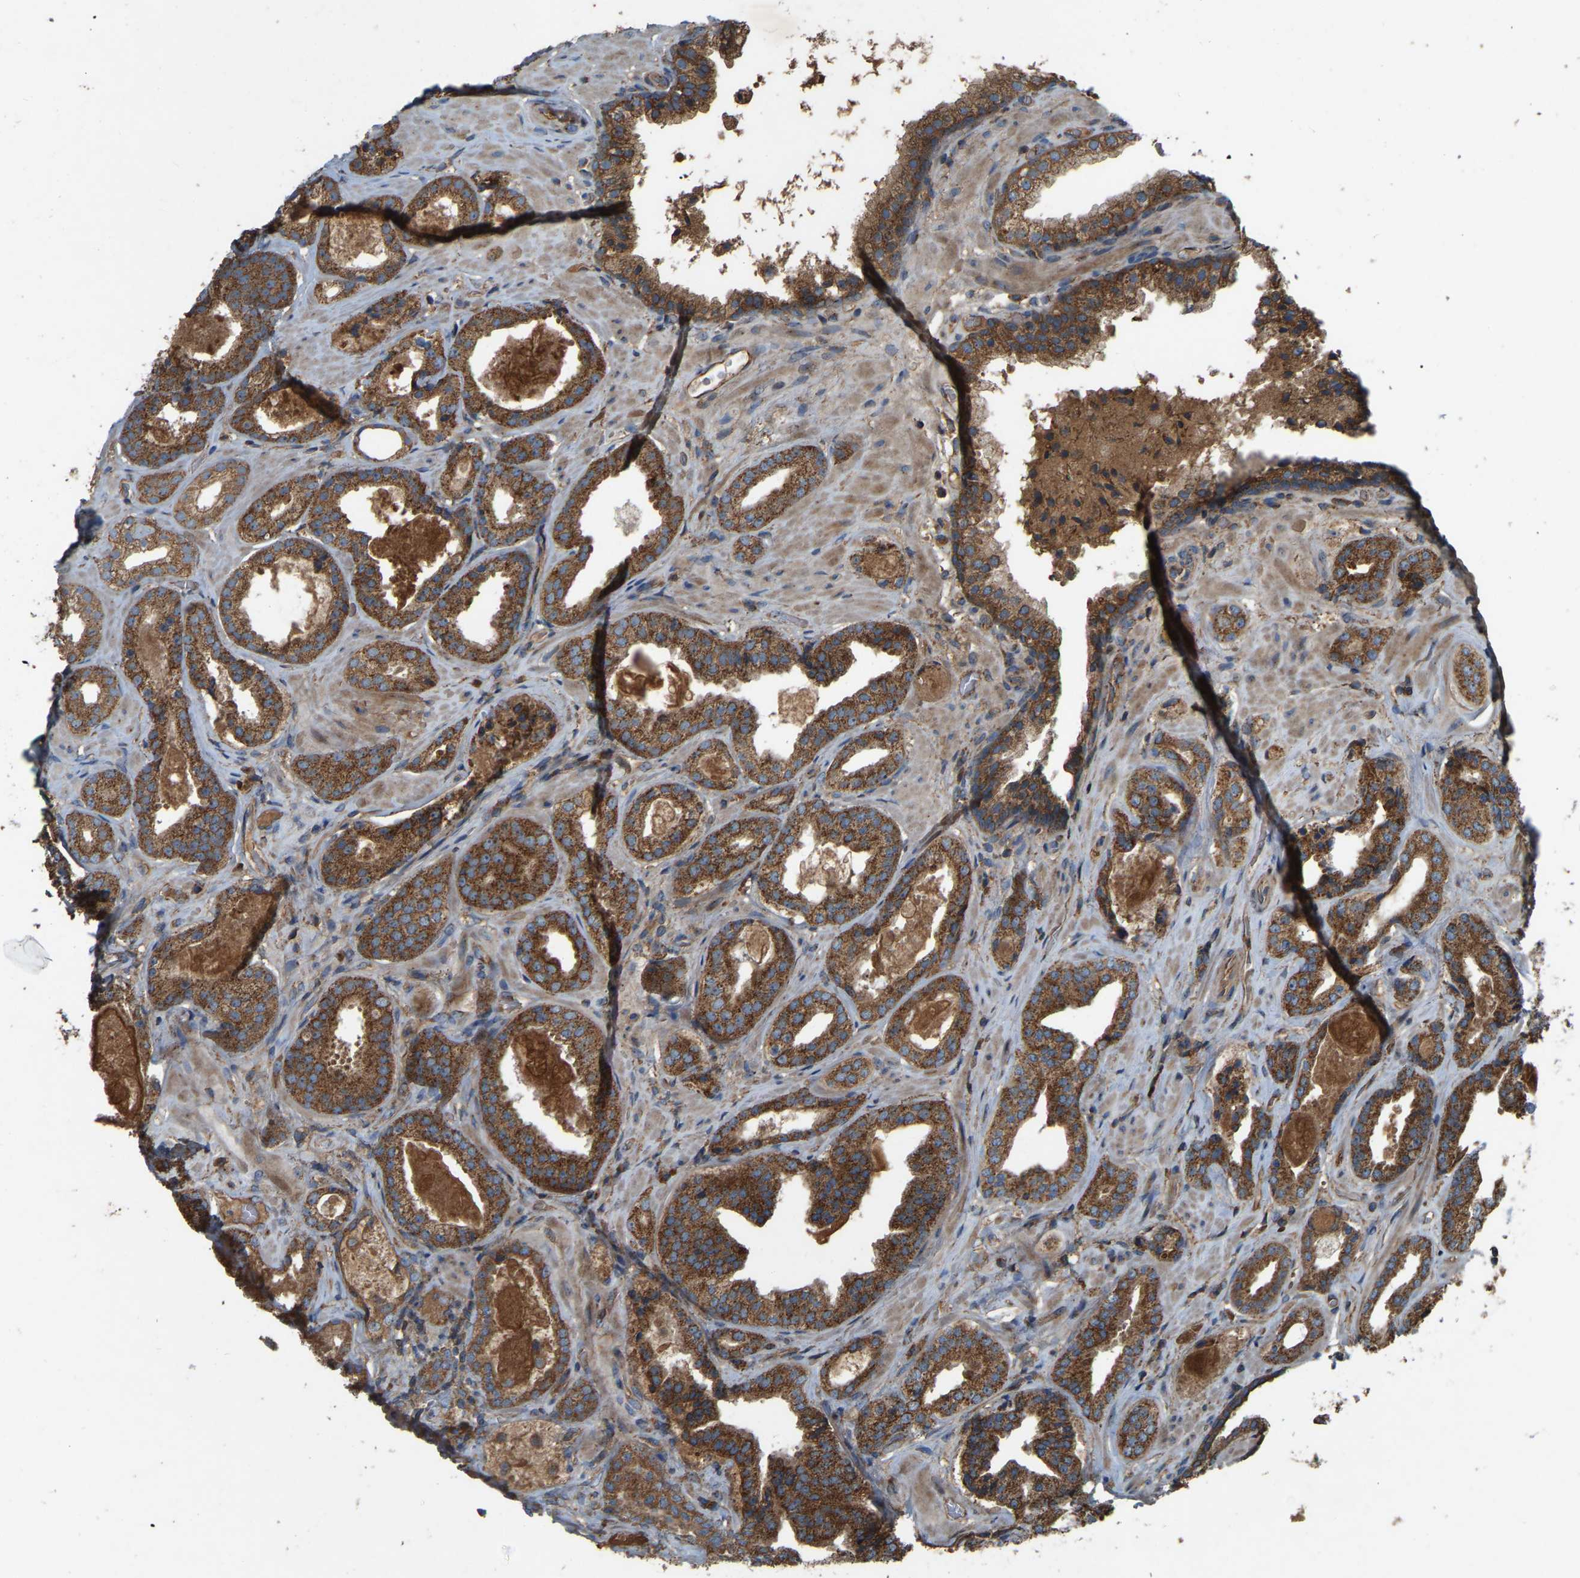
{"staining": {"intensity": "strong", "quantity": ">75%", "location": "cytoplasmic/membranous"}, "tissue": "prostate cancer", "cell_type": "Tumor cells", "image_type": "cancer", "snomed": [{"axis": "morphology", "description": "Adenocarcinoma, Low grade"}, {"axis": "topography", "description": "Prostate"}], "caption": "Strong cytoplasmic/membranous expression is present in approximately >75% of tumor cells in low-grade adenocarcinoma (prostate).", "gene": "SAMD9L", "patient": {"sex": "male", "age": 71}}